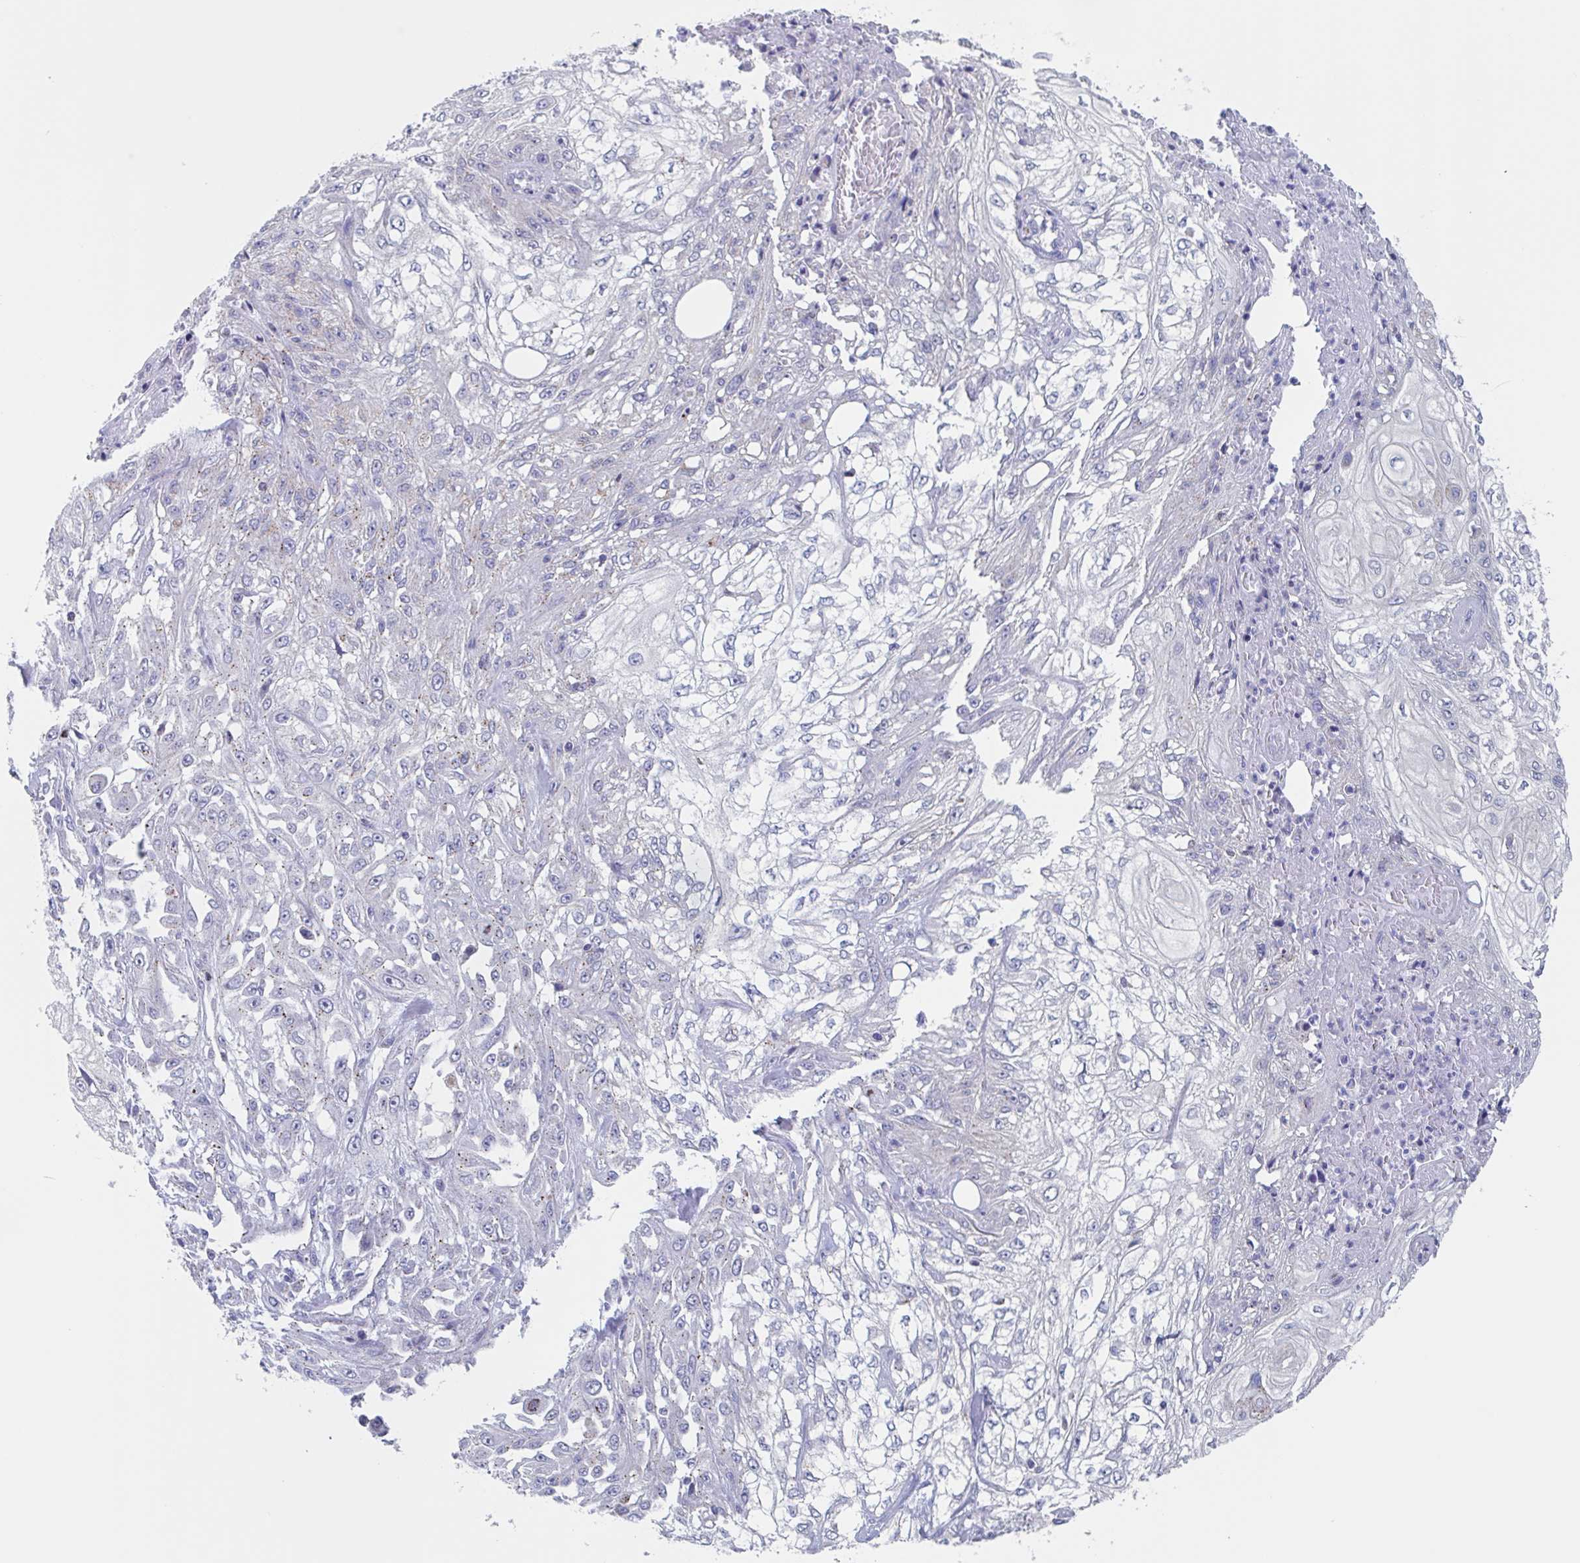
{"staining": {"intensity": "weak", "quantity": "<25%", "location": "cytoplasmic/membranous"}, "tissue": "skin cancer", "cell_type": "Tumor cells", "image_type": "cancer", "snomed": [{"axis": "morphology", "description": "Squamous cell carcinoma, NOS"}, {"axis": "morphology", "description": "Squamous cell carcinoma, metastatic, NOS"}, {"axis": "topography", "description": "Skin"}, {"axis": "topography", "description": "Lymph node"}], "caption": "There is no significant positivity in tumor cells of skin cancer. (IHC, brightfield microscopy, high magnification).", "gene": "CHMP5", "patient": {"sex": "male", "age": 75}}